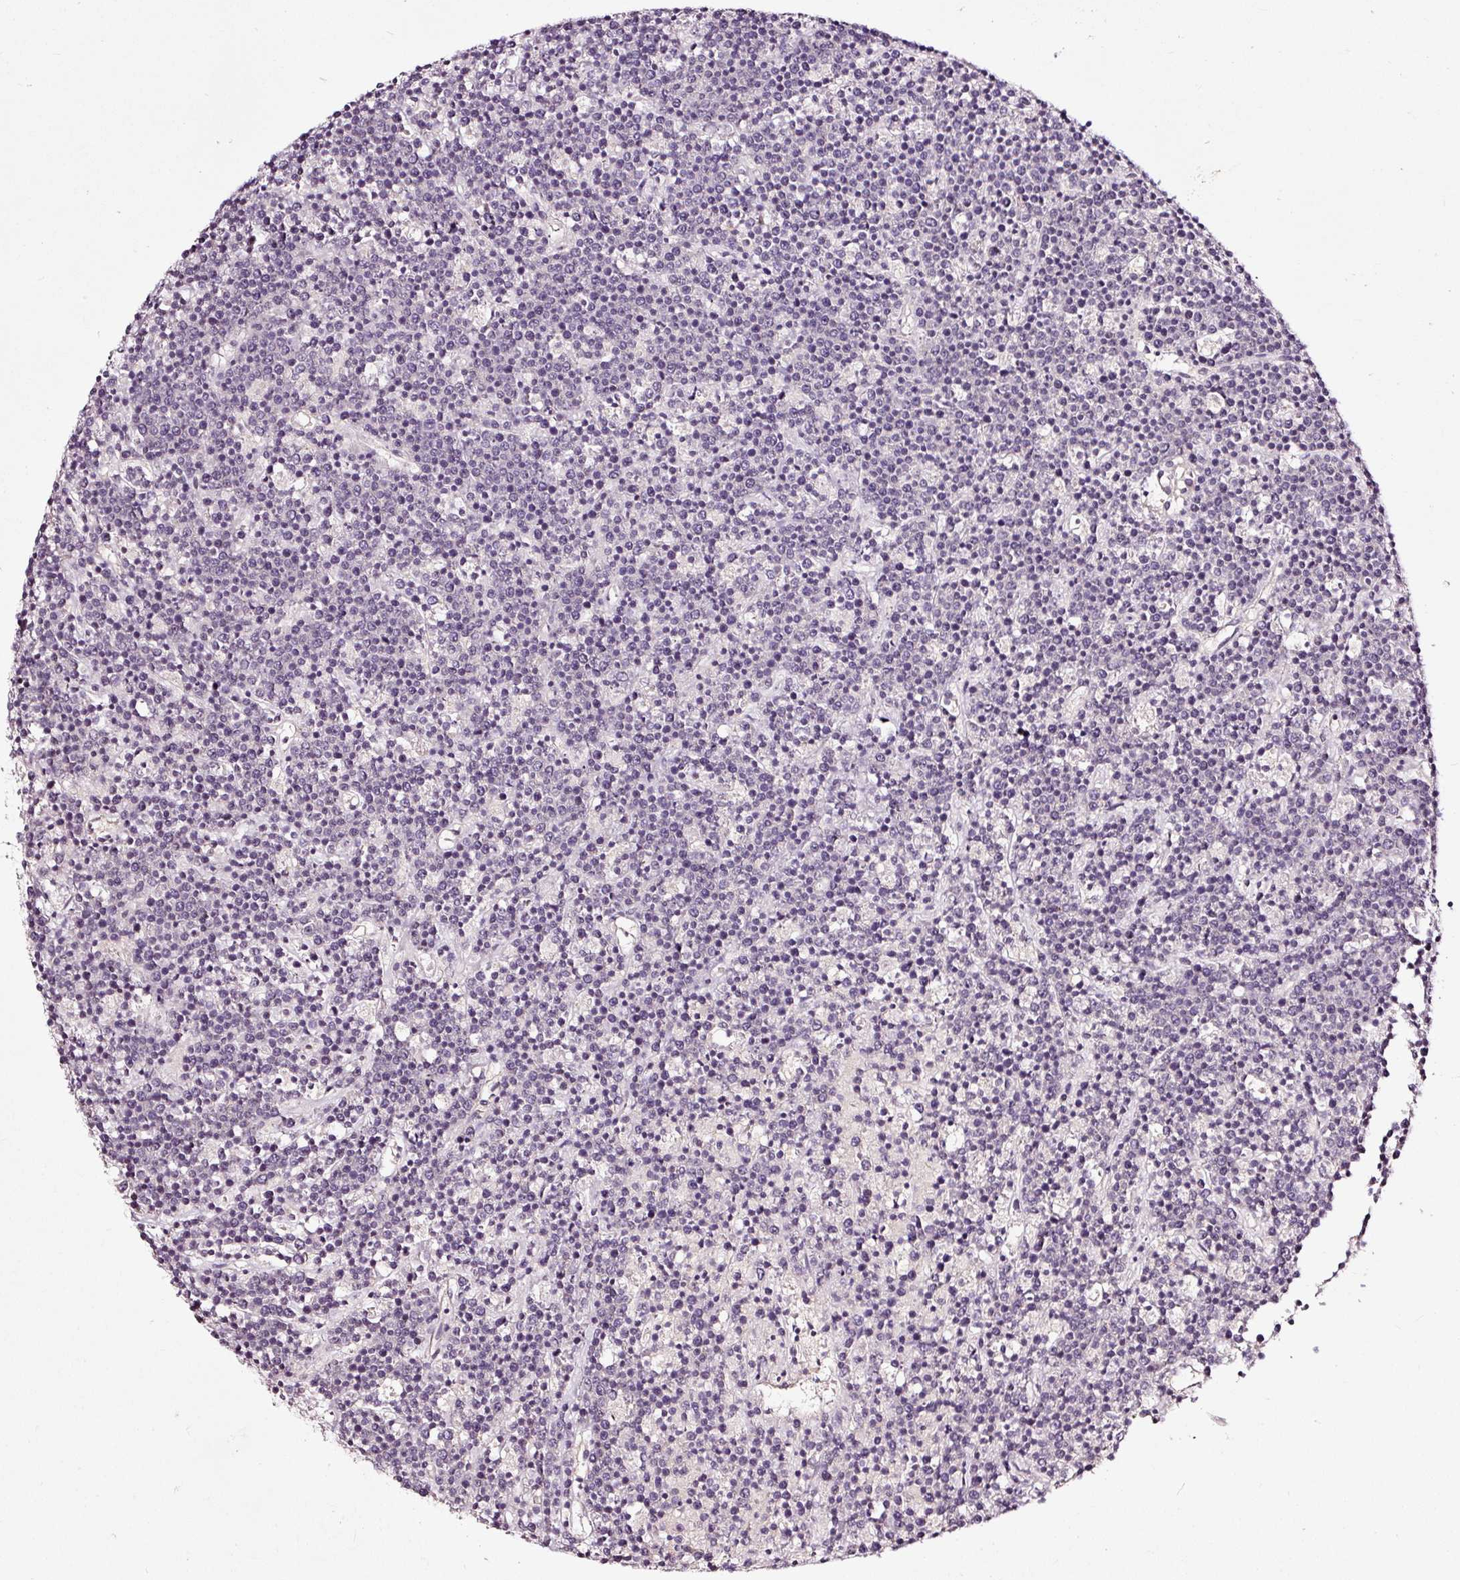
{"staining": {"intensity": "negative", "quantity": "none", "location": "none"}, "tissue": "lymphoma", "cell_type": "Tumor cells", "image_type": "cancer", "snomed": [{"axis": "morphology", "description": "Malignant lymphoma, non-Hodgkin's type, High grade"}, {"axis": "topography", "description": "Ovary"}], "caption": "Lymphoma was stained to show a protein in brown. There is no significant positivity in tumor cells.", "gene": "UTP14A", "patient": {"sex": "female", "age": 56}}